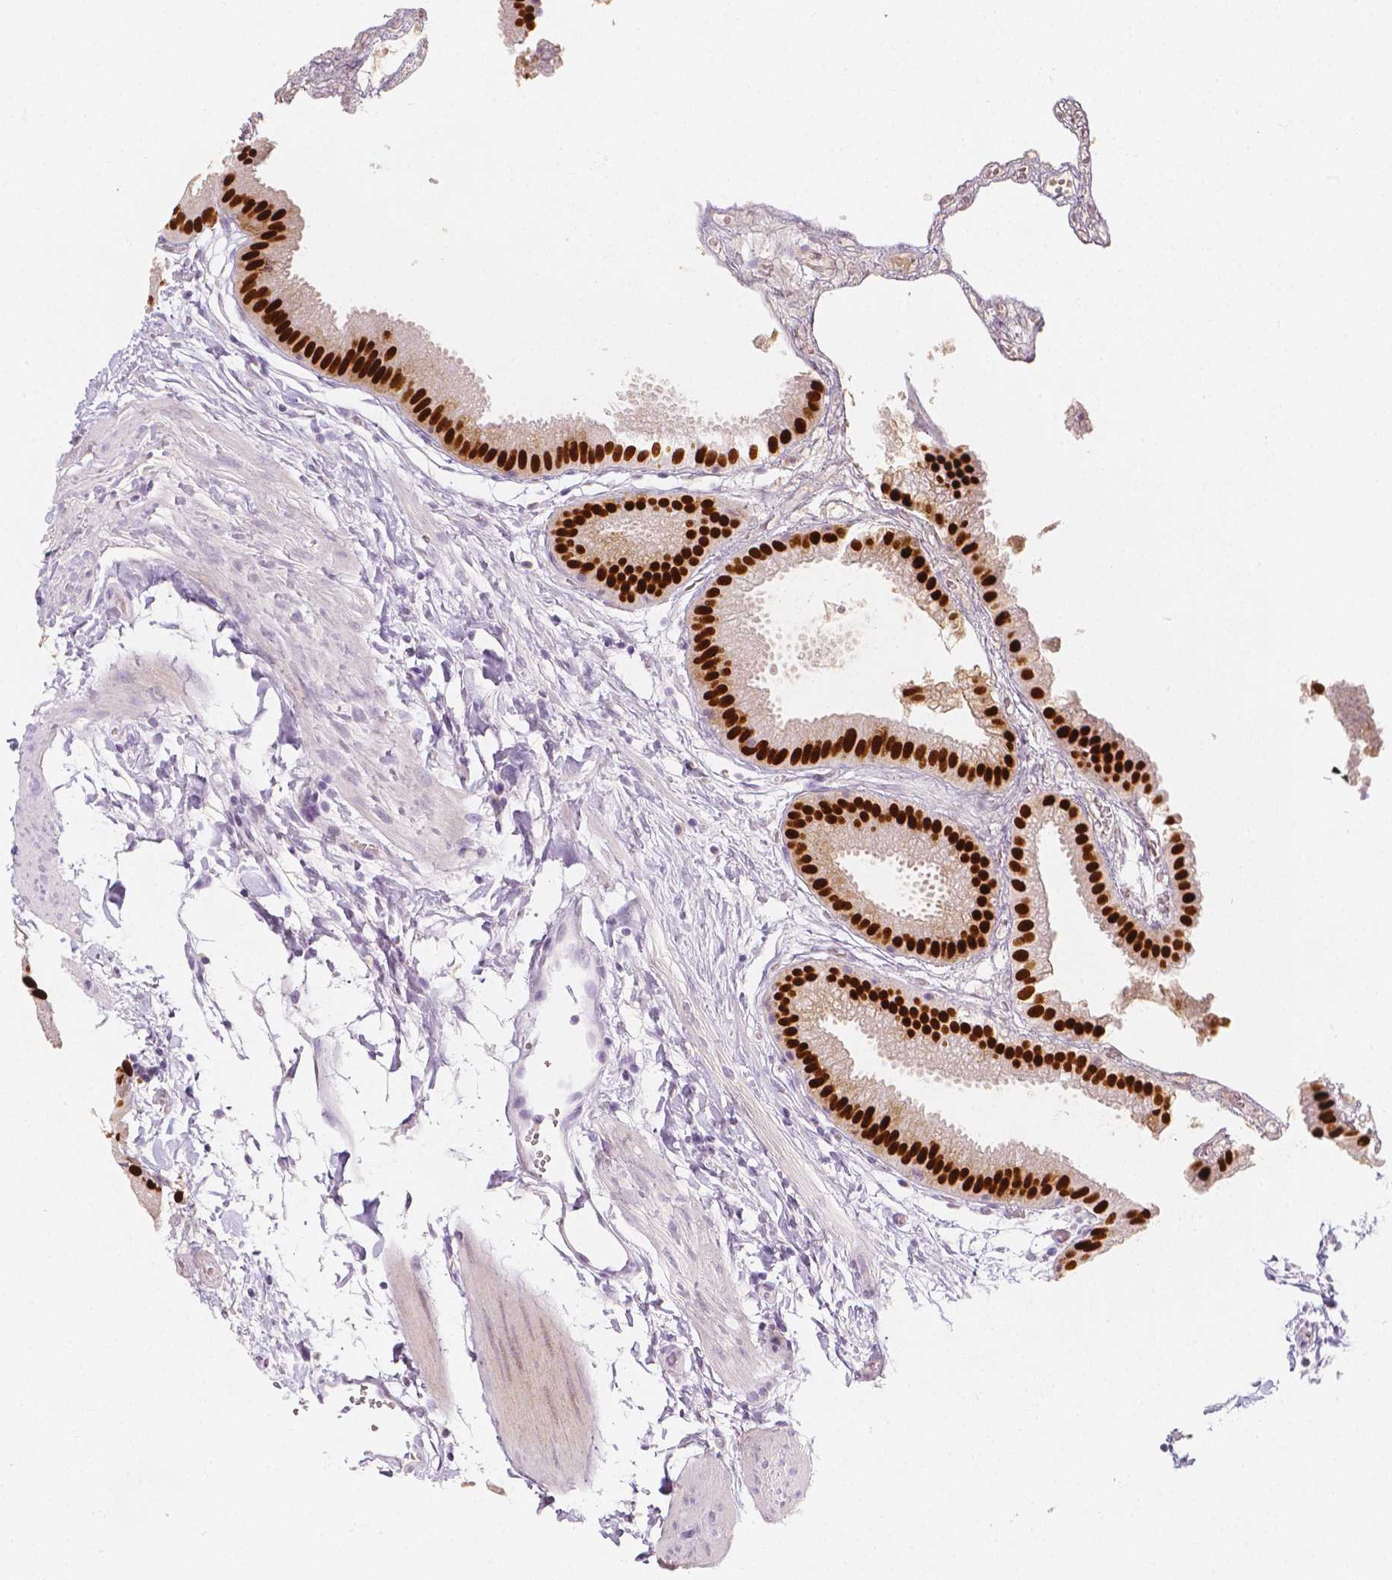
{"staining": {"intensity": "strong", "quantity": ">75%", "location": "nuclear"}, "tissue": "gallbladder", "cell_type": "Glandular cells", "image_type": "normal", "snomed": [{"axis": "morphology", "description": "Normal tissue, NOS"}, {"axis": "topography", "description": "Gallbladder"}], "caption": "Immunohistochemistry (DAB (3,3'-diaminobenzidine)) staining of unremarkable human gallbladder reveals strong nuclear protein staining in about >75% of glandular cells. Using DAB (brown) and hematoxylin (blue) stains, captured at high magnification using brightfield microscopy.", "gene": "HNF1B", "patient": {"sex": "female", "age": 63}}